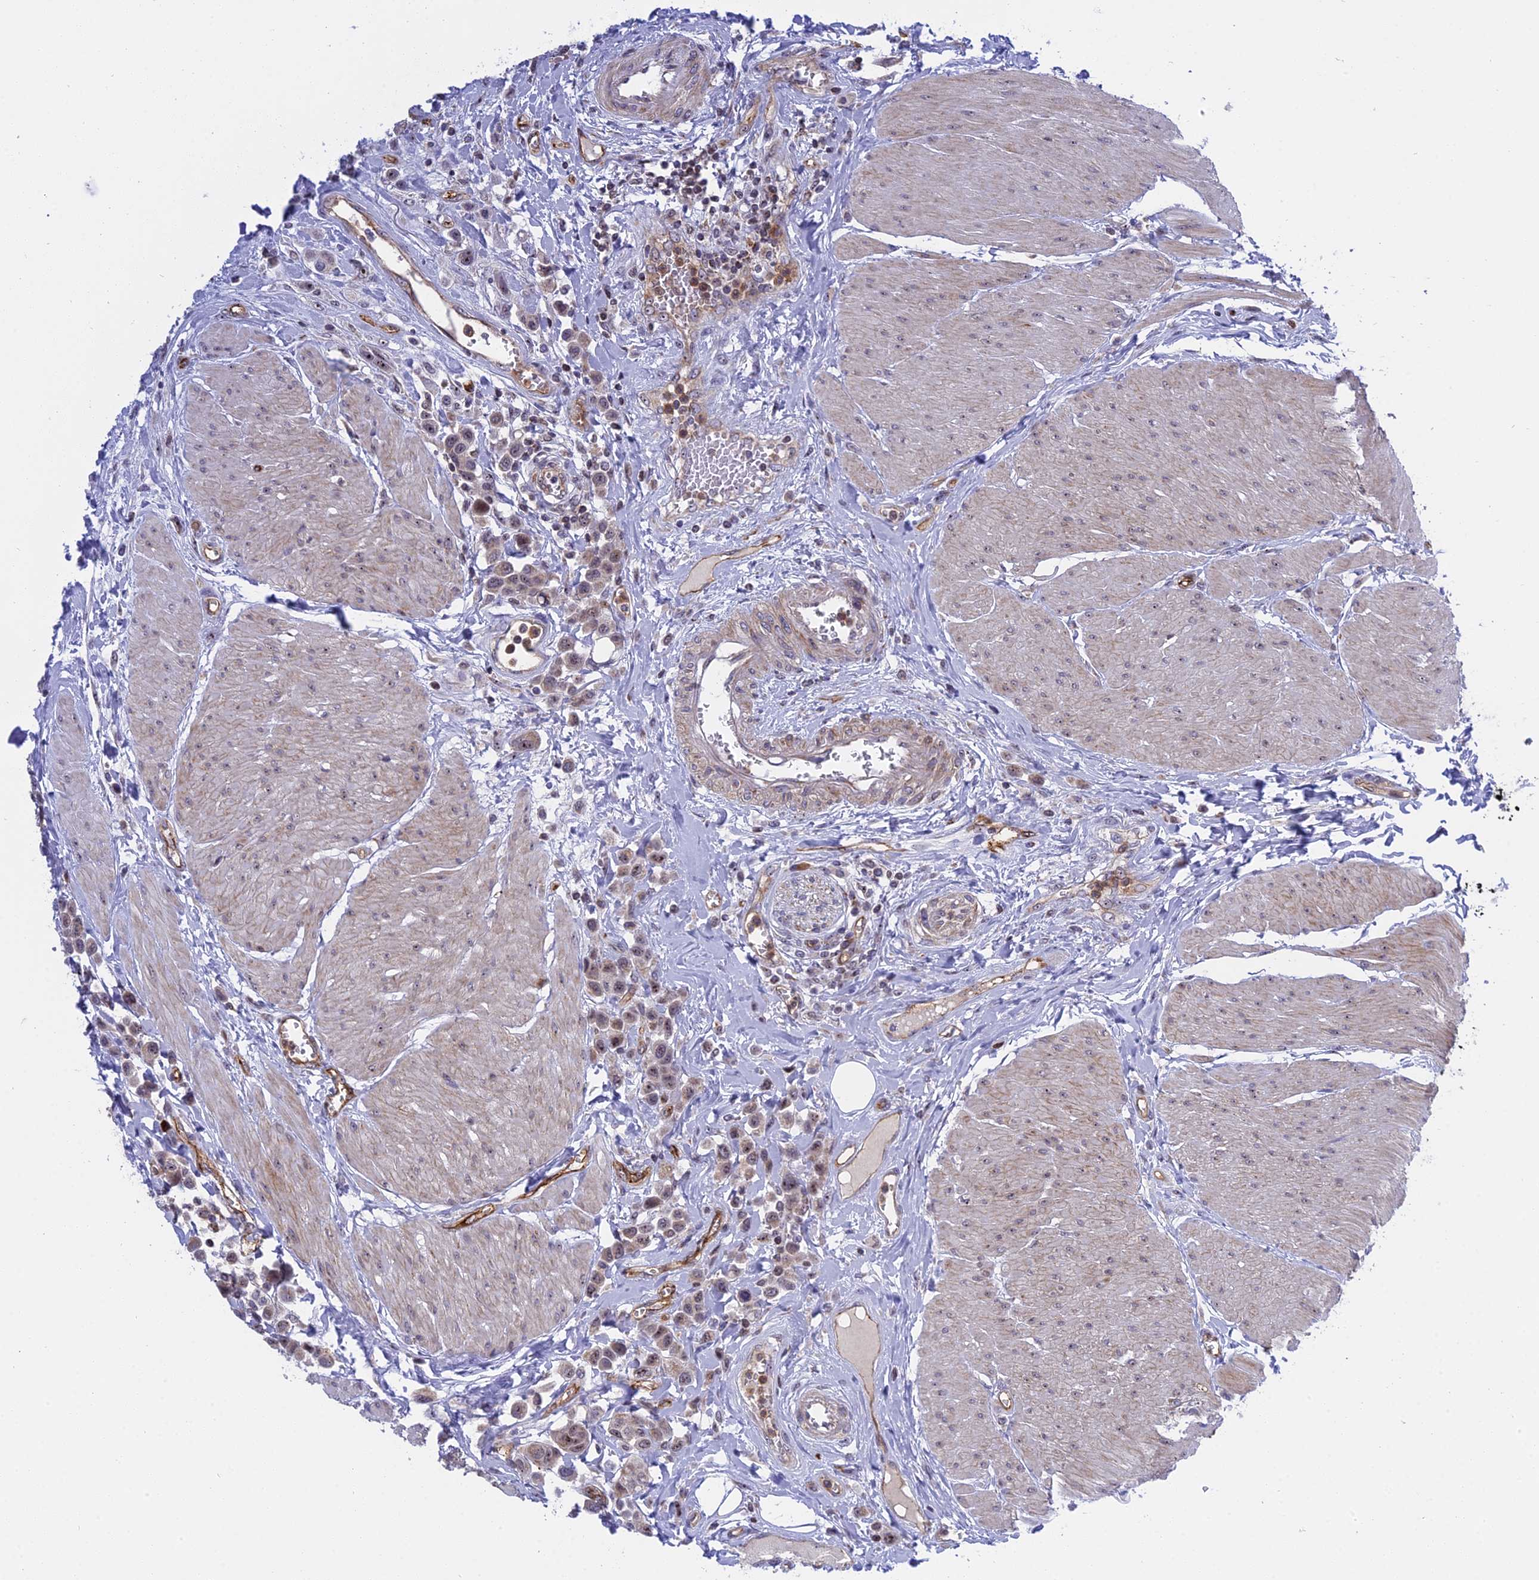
{"staining": {"intensity": "weak", "quantity": ">75%", "location": "nuclear"}, "tissue": "urothelial cancer", "cell_type": "Tumor cells", "image_type": "cancer", "snomed": [{"axis": "morphology", "description": "Urothelial carcinoma, High grade"}, {"axis": "topography", "description": "Urinary bladder"}], "caption": "DAB (3,3'-diaminobenzidine) immunohistochemical staining of human urothelial carcinoma (high-grade) reveals weak nuclear protein expression in about >75% of tumor cells.", "gene": "MPND", "patient": {"sex": "male", "age": 50}}